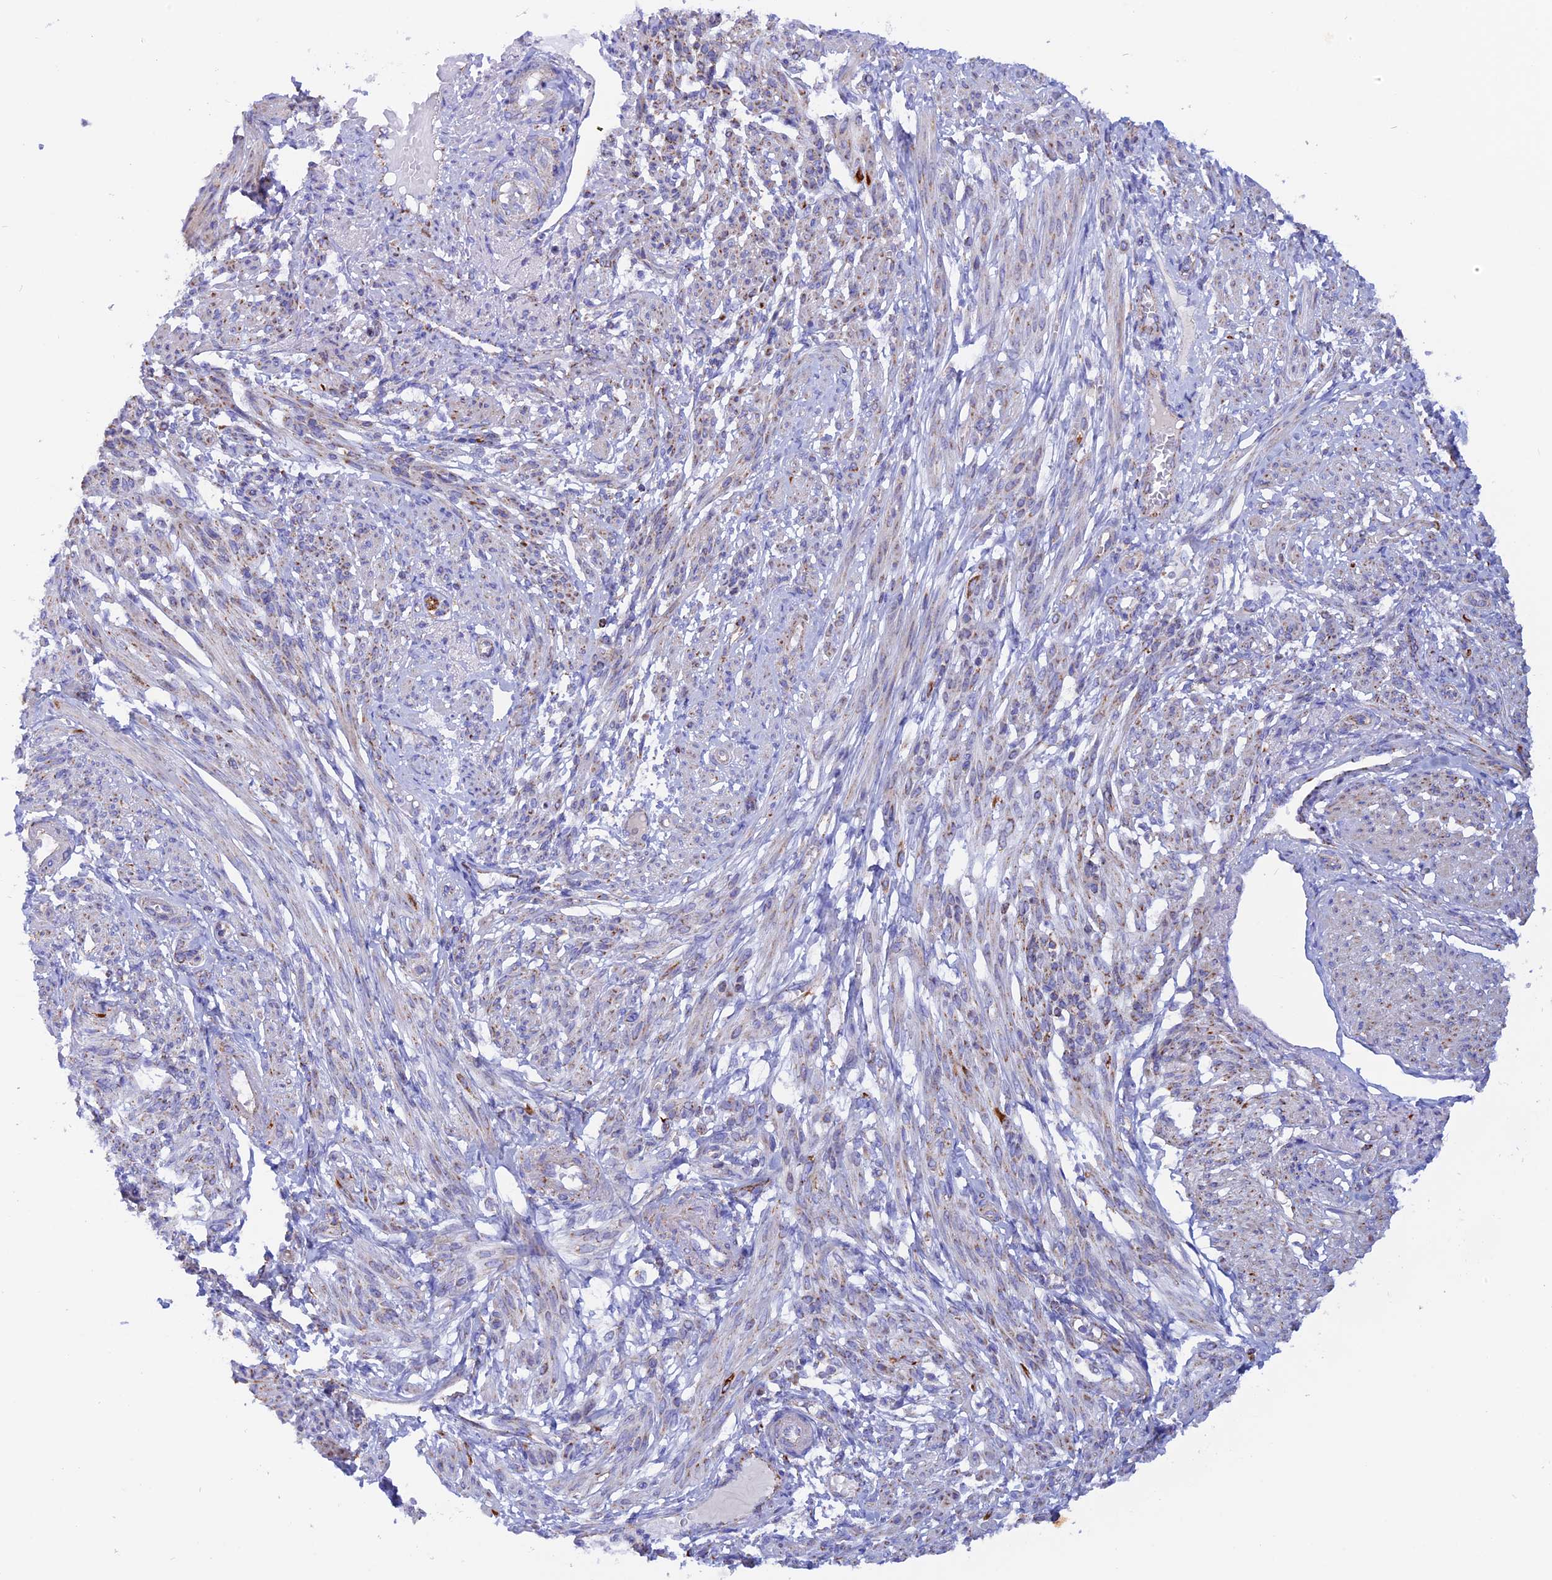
{"staining": {"intensity": "moderate", "quantity": "<25%", "location": "cytoplasmic/membranous"}, "tissue": "smooth muscle", "cell_type": "Smooth muscle cells", "image_type": "normal", "snomed": [{"axis": "morphology", "description": "Normal tissue, NOS"}, {"axis": "topography", "description": "Smooth muscle"}], "caption": "Protein staining demonstrates moderate cytoplasmic/membranous expression in approximately <25% of smooth muscle cells in unremarkable smooth muscle. The protein of interest is stained brown, and the nuclei are stained in blue (DAB (3,3'-diaminobenzidine) IHC with brightfield microscopy, high magnification).", "gene": "GCDH", "patient": {"sex": "female", "age": 39}}